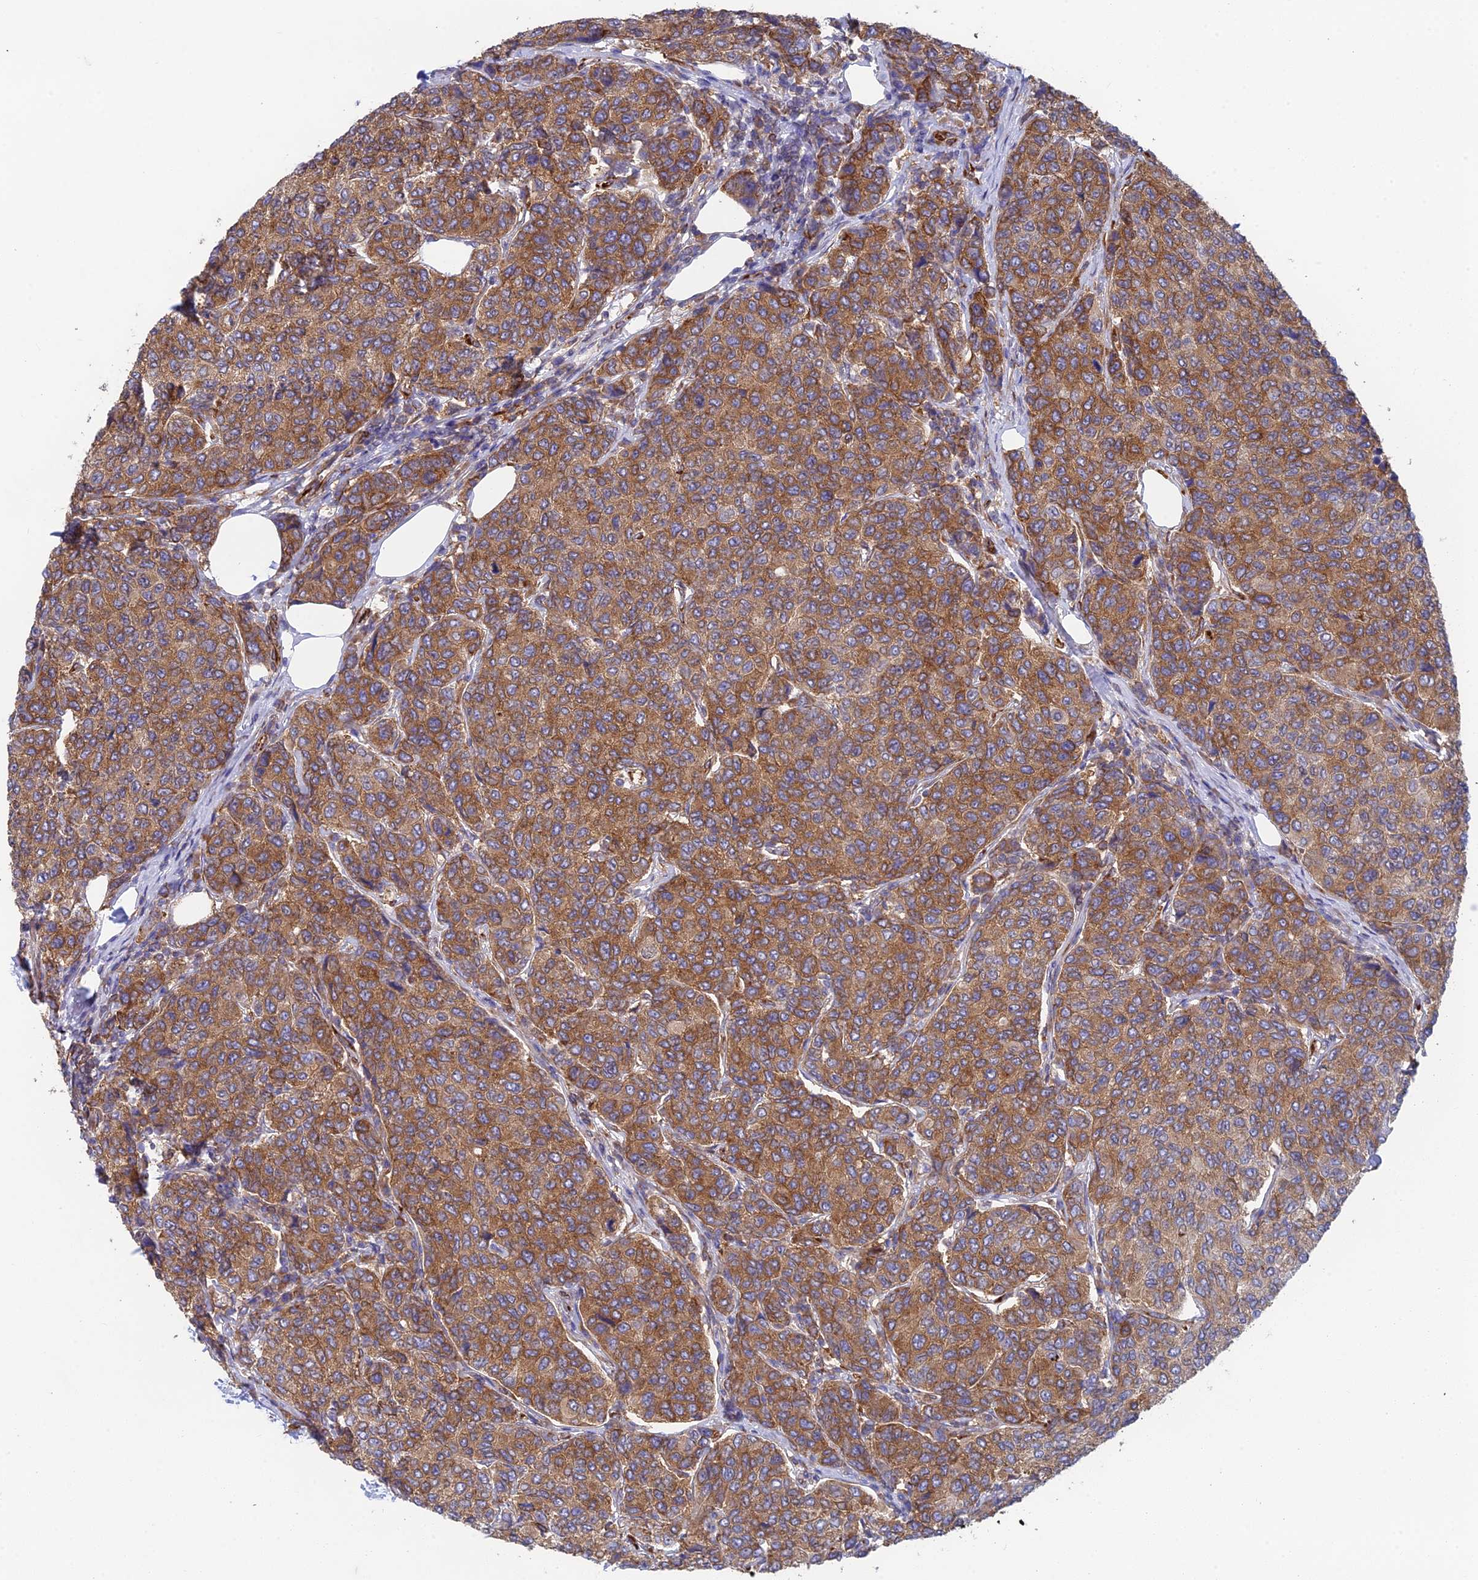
{"staining": {"intensity": "moderate", "quantity": ">75%", "location": "cytoplasmic/membranous"}, "tissue": "breast cancer", "cell_type": "Tumor cells", "image_type": "cancer", "snomed": [{"axis": "morphology", "description": "Duct carcinoma"}, {"axis": "topography", "description": "Breast"}], "caption": "Immunohistochemistry (DAB) staining of human intraductal carcinoma (breast) demonstrates moderate cytoplasmic/membranous protein expression in approximately >75% of tumor cells.", "gene": "CCDC69", "patient": {"sex": "female", "age": 55}}